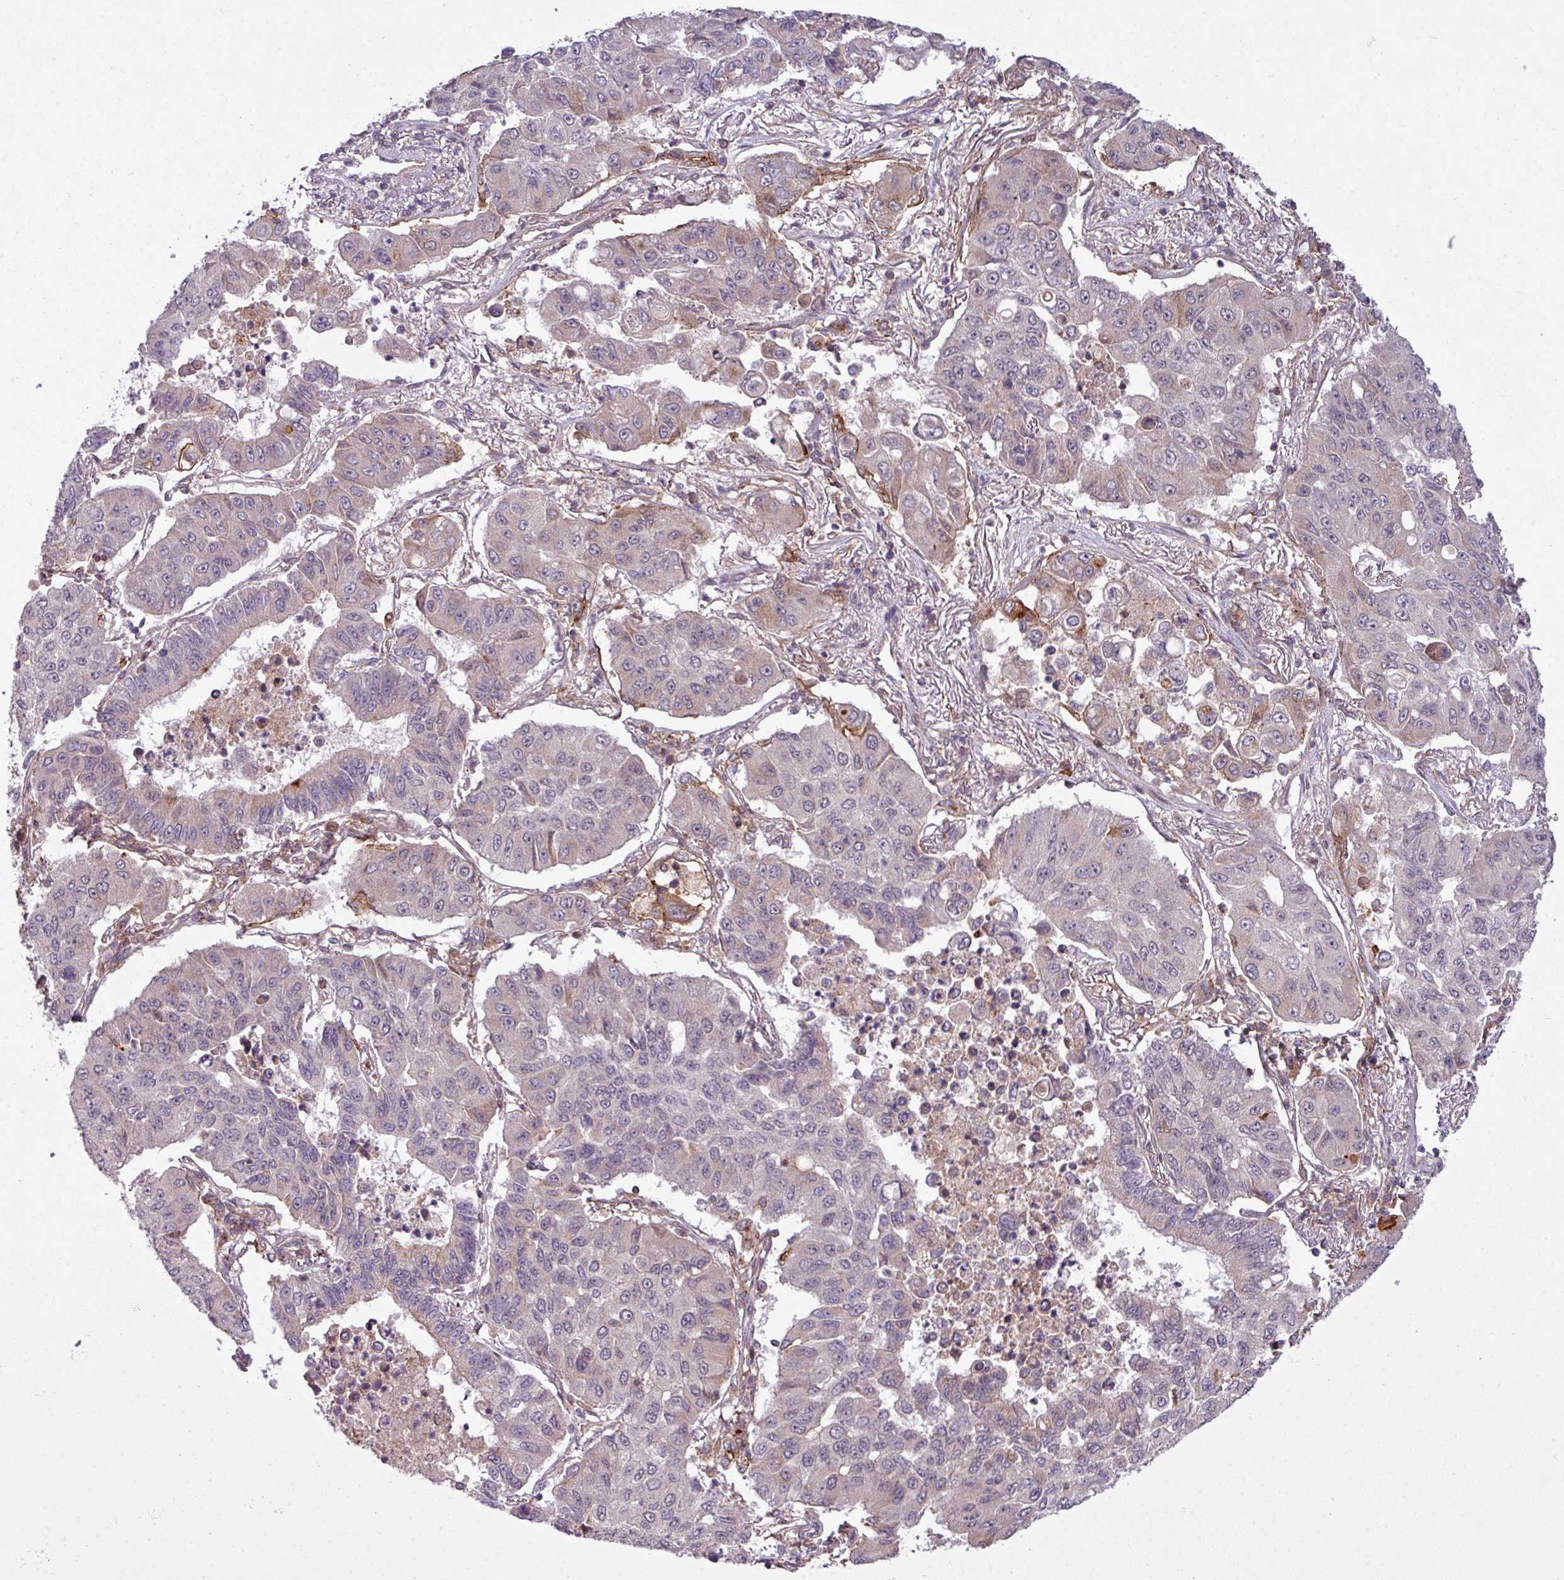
{"staining": {"intensity": "weak", "quantity": "<25%", "location": "cytoplasmic/membranous"}, "tissue": "lung cancer", "cell_type": "Tumor cells", "image_type": "cancer", "snomed": [{"axis": "morphology", "description": "Squamous cell carcinoma, NOS"}, {"axis": "topography", "description": "Lung"}], "caption": "Immunohistochemistry (IHC) photomicrograph of lung squamous cell carcinoma stained for a protein (brown), which shows no positivity in tumor cells.", "gene": "ZC2HC1C", "patient": {"sex": "male", "age": 74}}